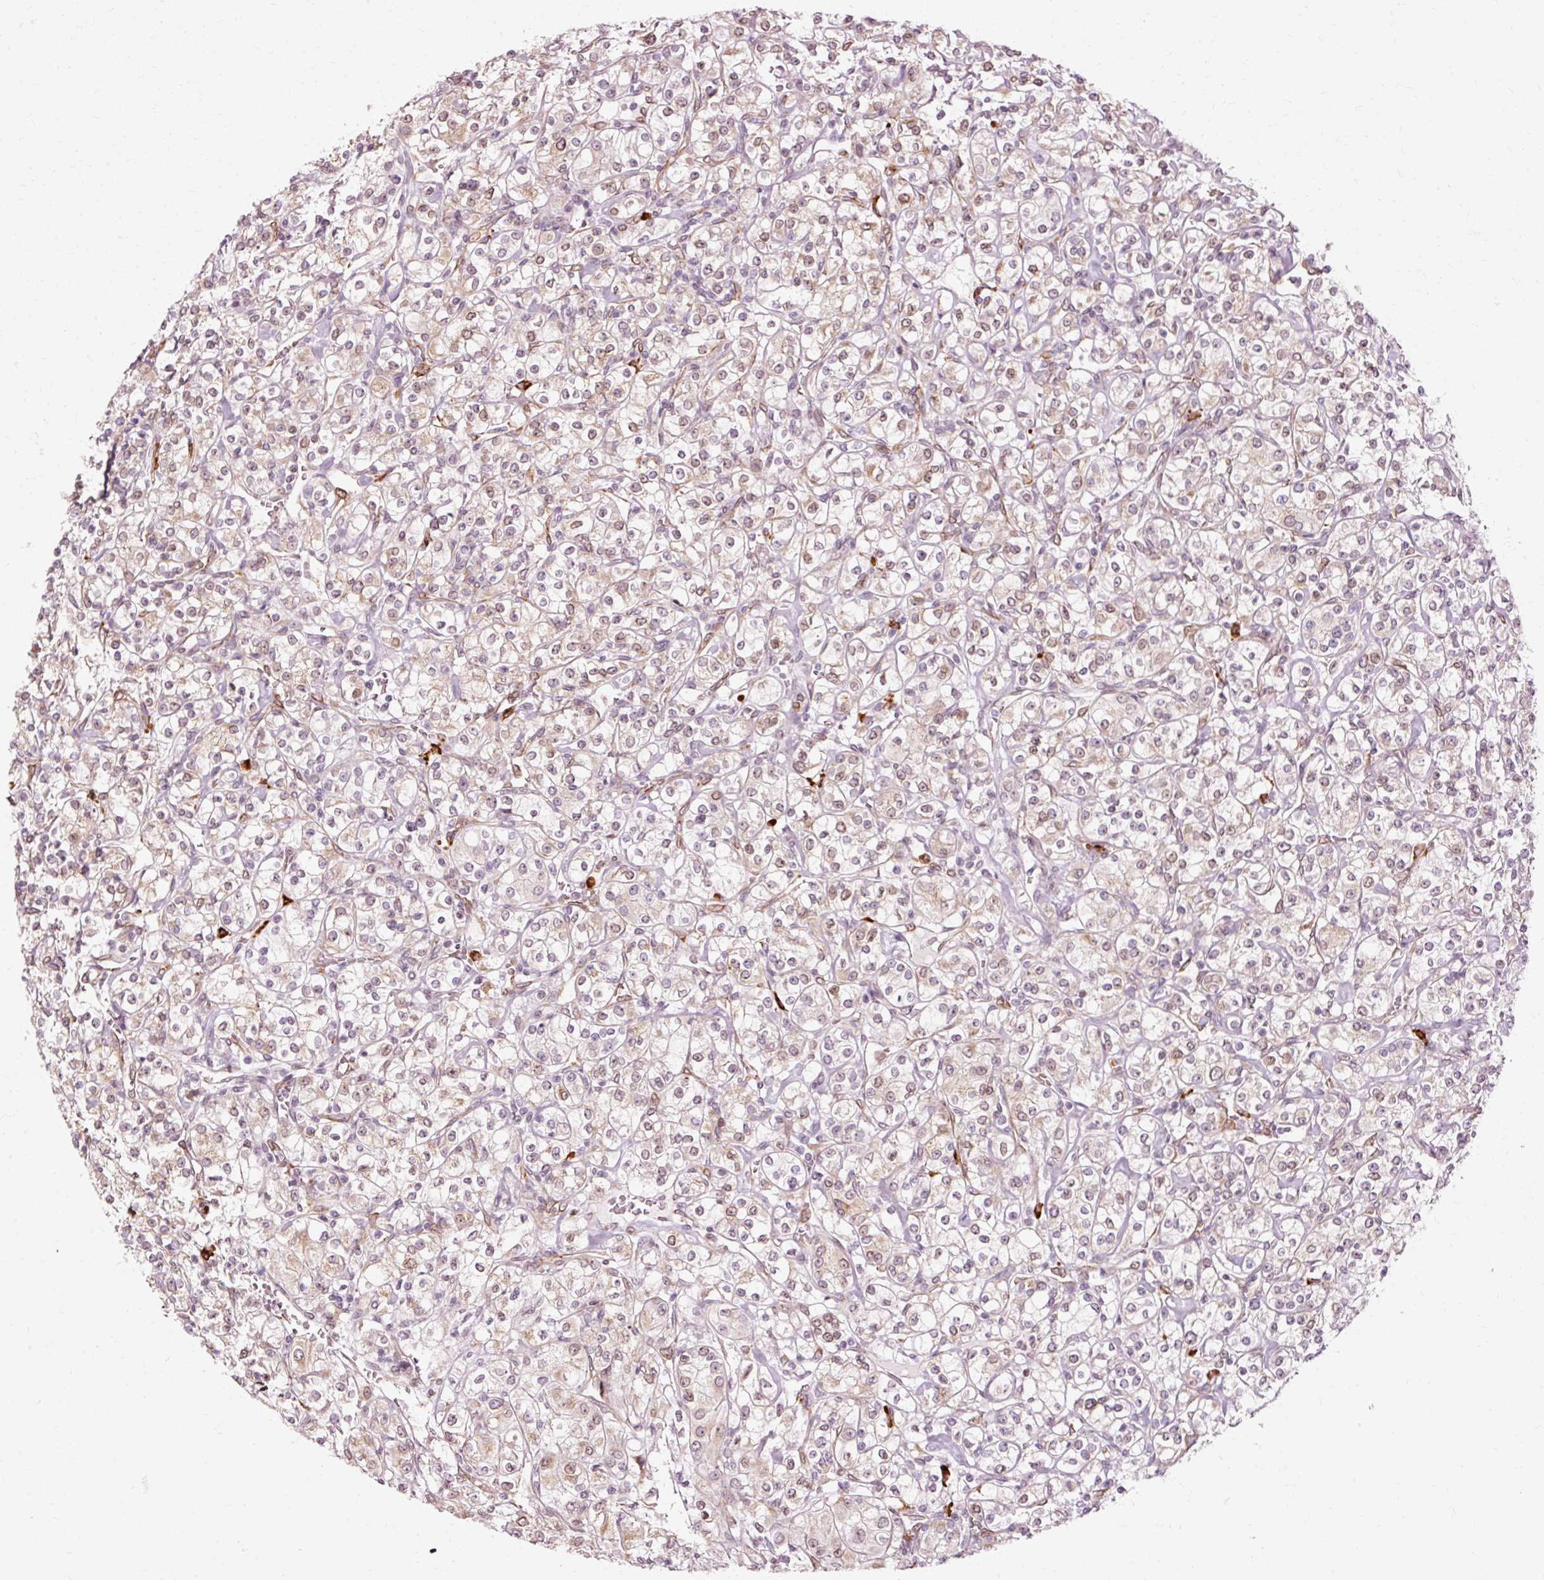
{"staining": {"intensity": "weak", "quantity": "25%-75%", "location": "cytoplasmic/membranous,nuclear"}, "tissue": "renal cancer", "cell_type": "Tumor cells", "image_type": "cancer", "snomed": [{"axis": "morphology", "description": "Adenocarcinoma, NOS"}, {"axis": "topography", "description": "Kidney"}], "caption": "An immunohistochemistry (IHC) image of neoplastic tissue is shown. Protein staining in brown shows weak cytoplasmic/membranous and nuclear positivity in renal cancer (adenocarcinoma) within tumor cells. (Brightfield microscopy of DAB IHC at high magnification).", "gene": "RGPD5", "patient": {"sex": "male", "age": 77}}